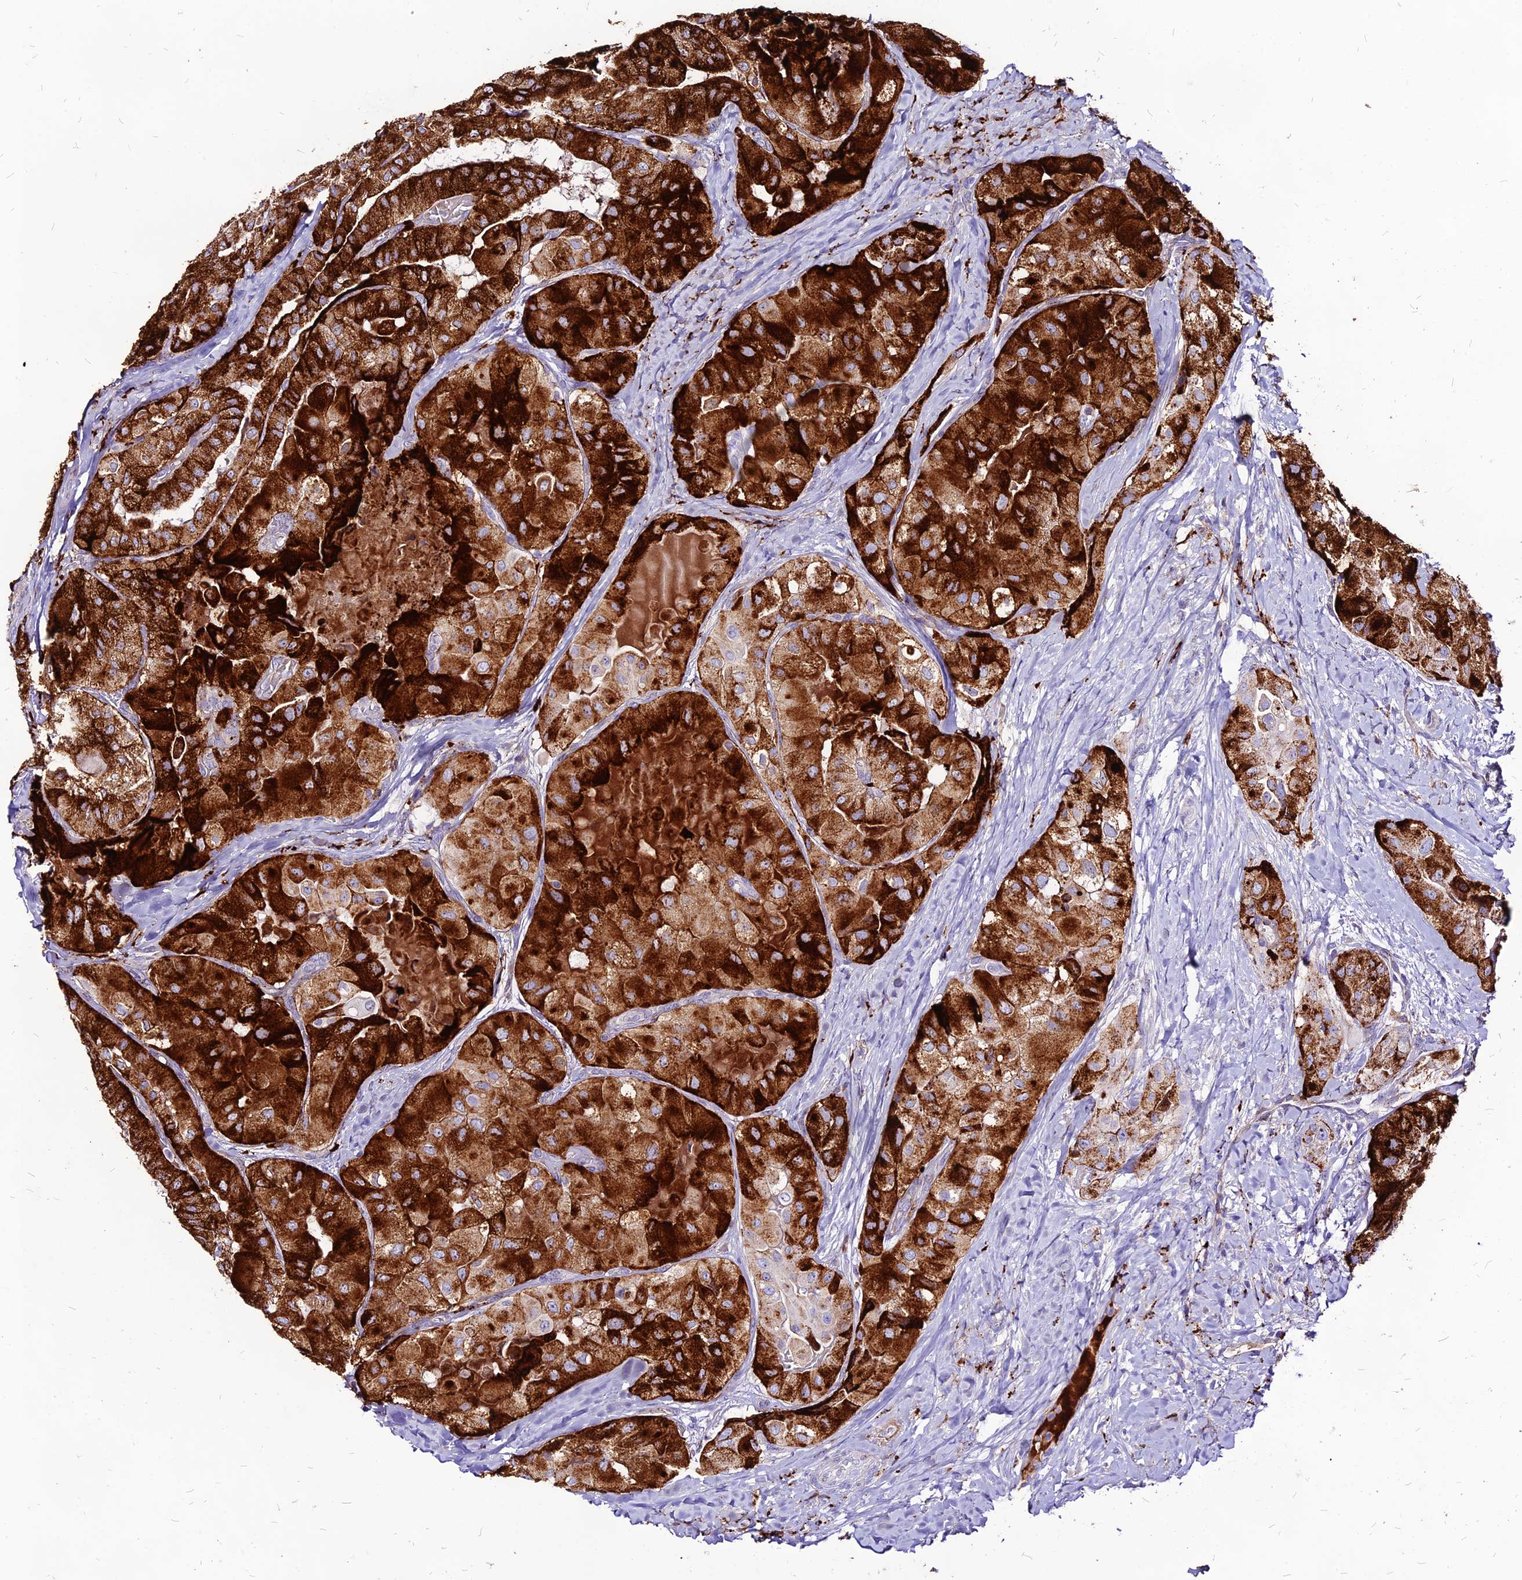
{"staining": {"intensity": "strong", "quantity": ">75%", "location": "cytoplasmic/membranous"}, "tissue": "thyroid cancer", "cell_type": "Tumor cells", "image_type": "cancer", "snomed": [{"axis": "morphology", "description": "Normal tissue, NOS"}, {"axis": "morphology", "description": "Papillary adenocarcinoma, NOS"}, {"axis": "topography", "description": "Thyroid gland"}], "caption": "Immunohistochemical staining of papillary adenocarcinoma (thyroid) reveals high levels of strong cytoplasmic/membranous staining in approximately >75% of tumor cells. (IHC, brightfield microscopy, high magnification).", "gene": "RIMOC1", "patient": {"sex": "female", "age": 59}}